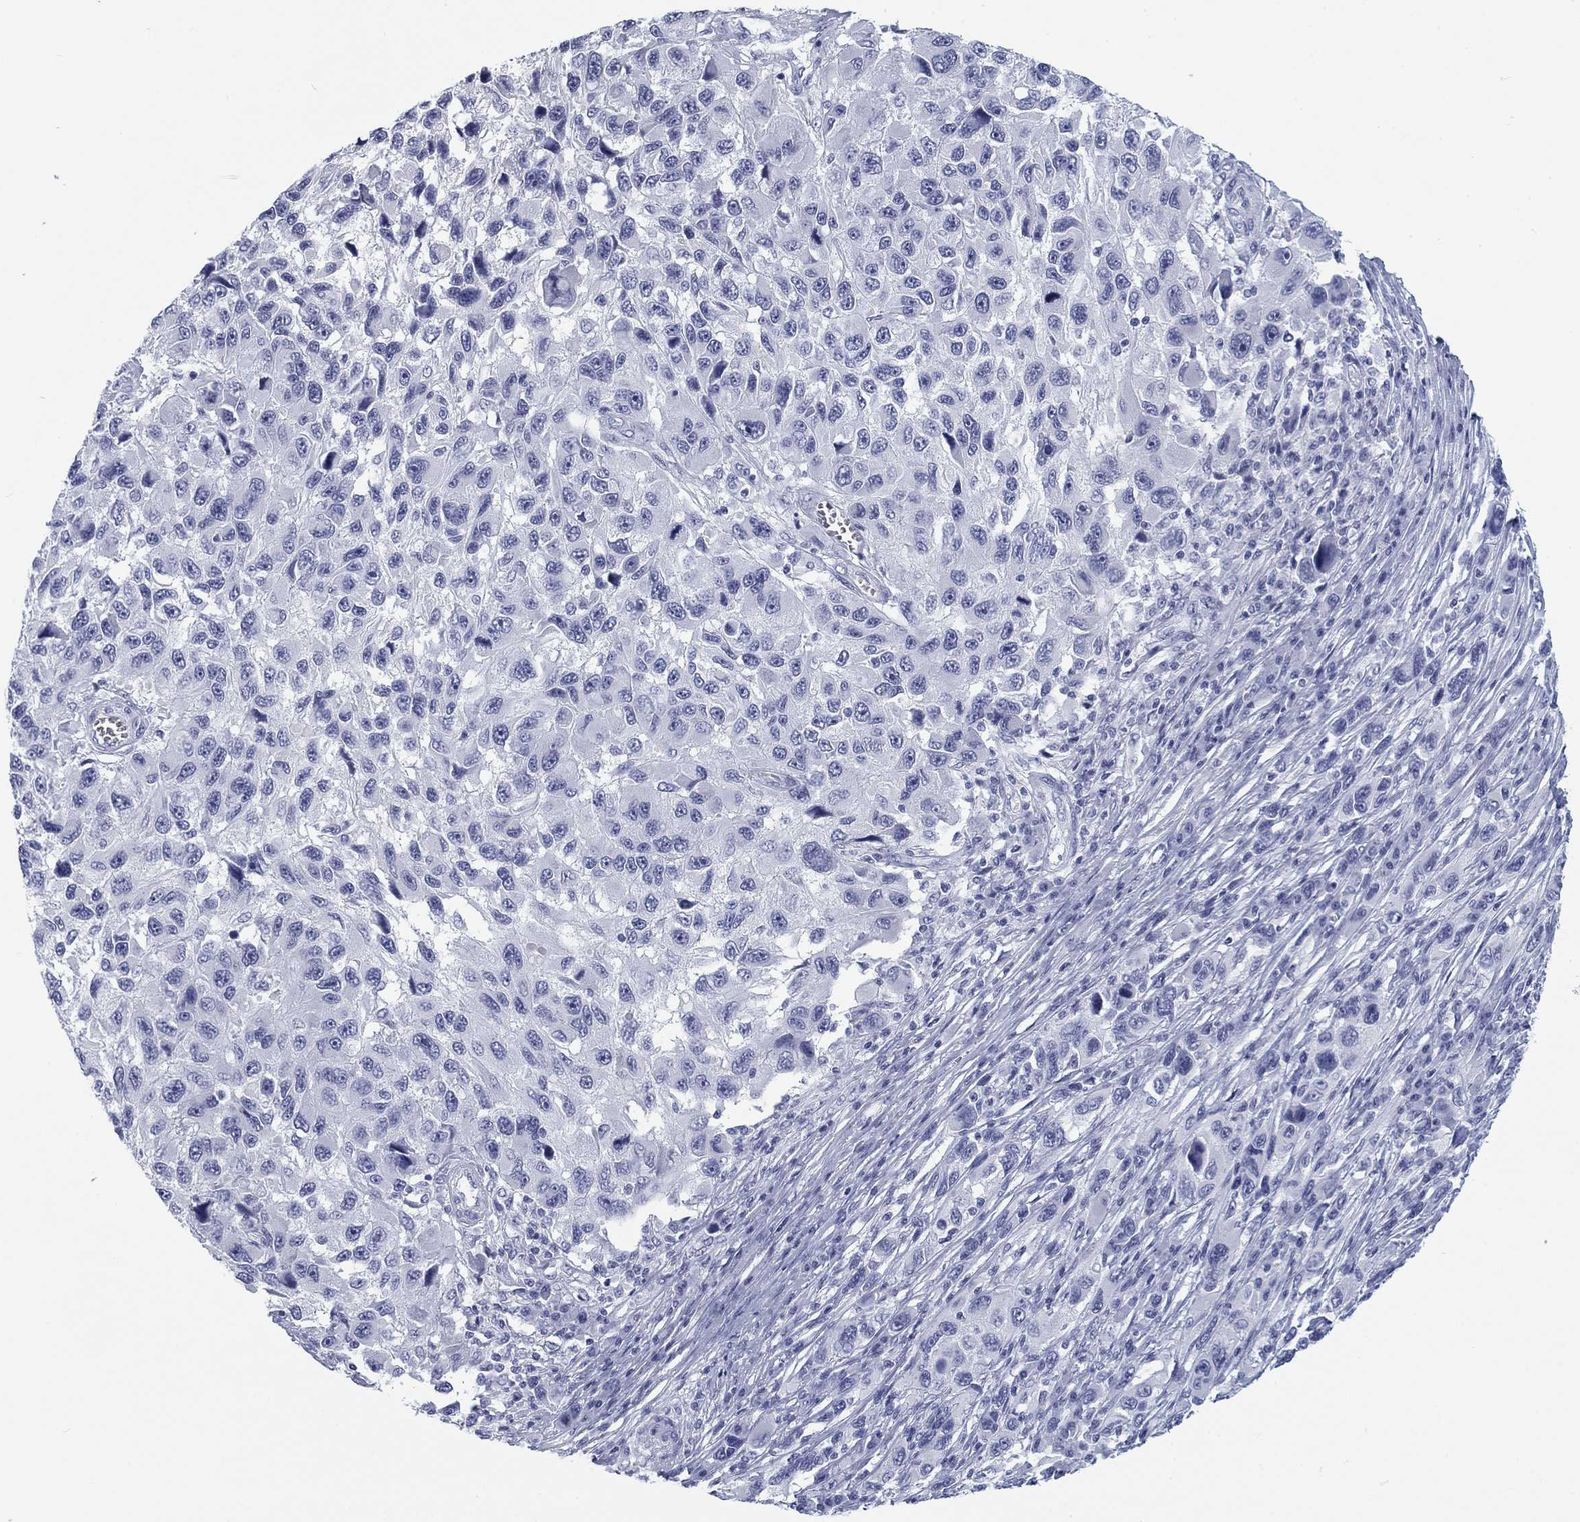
{"staining": {"intensity": "negative", "quantity": "none", "location": "none"}, "tissue": "melanoma", "cell_type": "Tumor cells", "image_type": "cancer", "snomed": [{"axis": "morphology", "description": "Malignant melanoma, NOS"}, {"axis": "topography", "description": "Skin"}], "caption": "The micrograph exhibits no staining of tumor cells in melanoma.", "gene": "CALB1", "patient": {"sex": "male", "age": 53}}